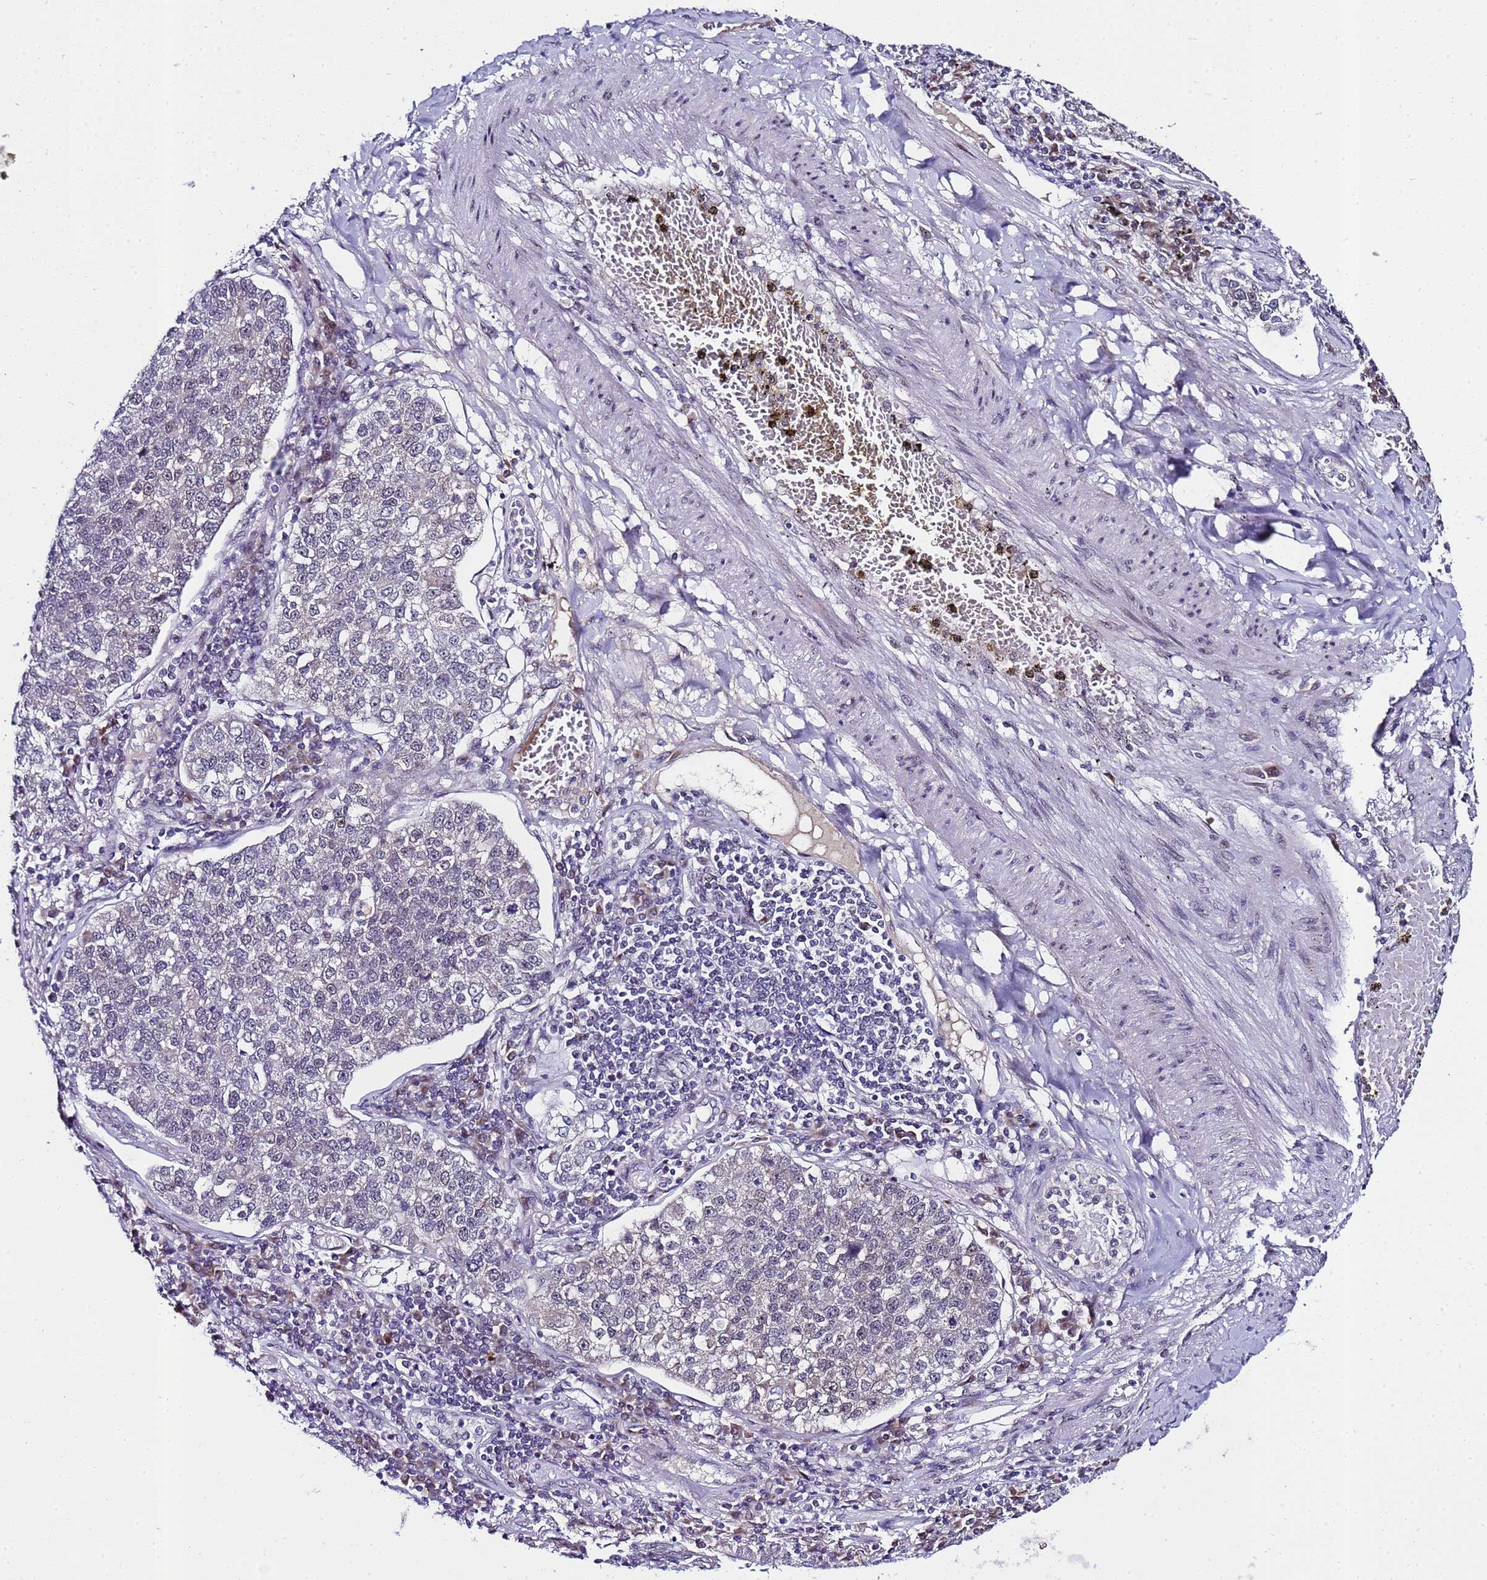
{"staining": {"intensity": "negative", "quantity": "none", "location": "none"}, "tissue": "lung cancer", "cell_type": "Tumor cells", "image_type": "cancer", "snomed": [{"axis": "morphology", "description": "Adenocarcinoma, NOS"}, {"axis": "topography", "description": "Lung"}], "caption": "Adenocarcinoma (lung) stained for a protein using IHC shows no expression tumor cells.", "gene": "C19orf47", "patient": {"sex": "male", "age": 49}}